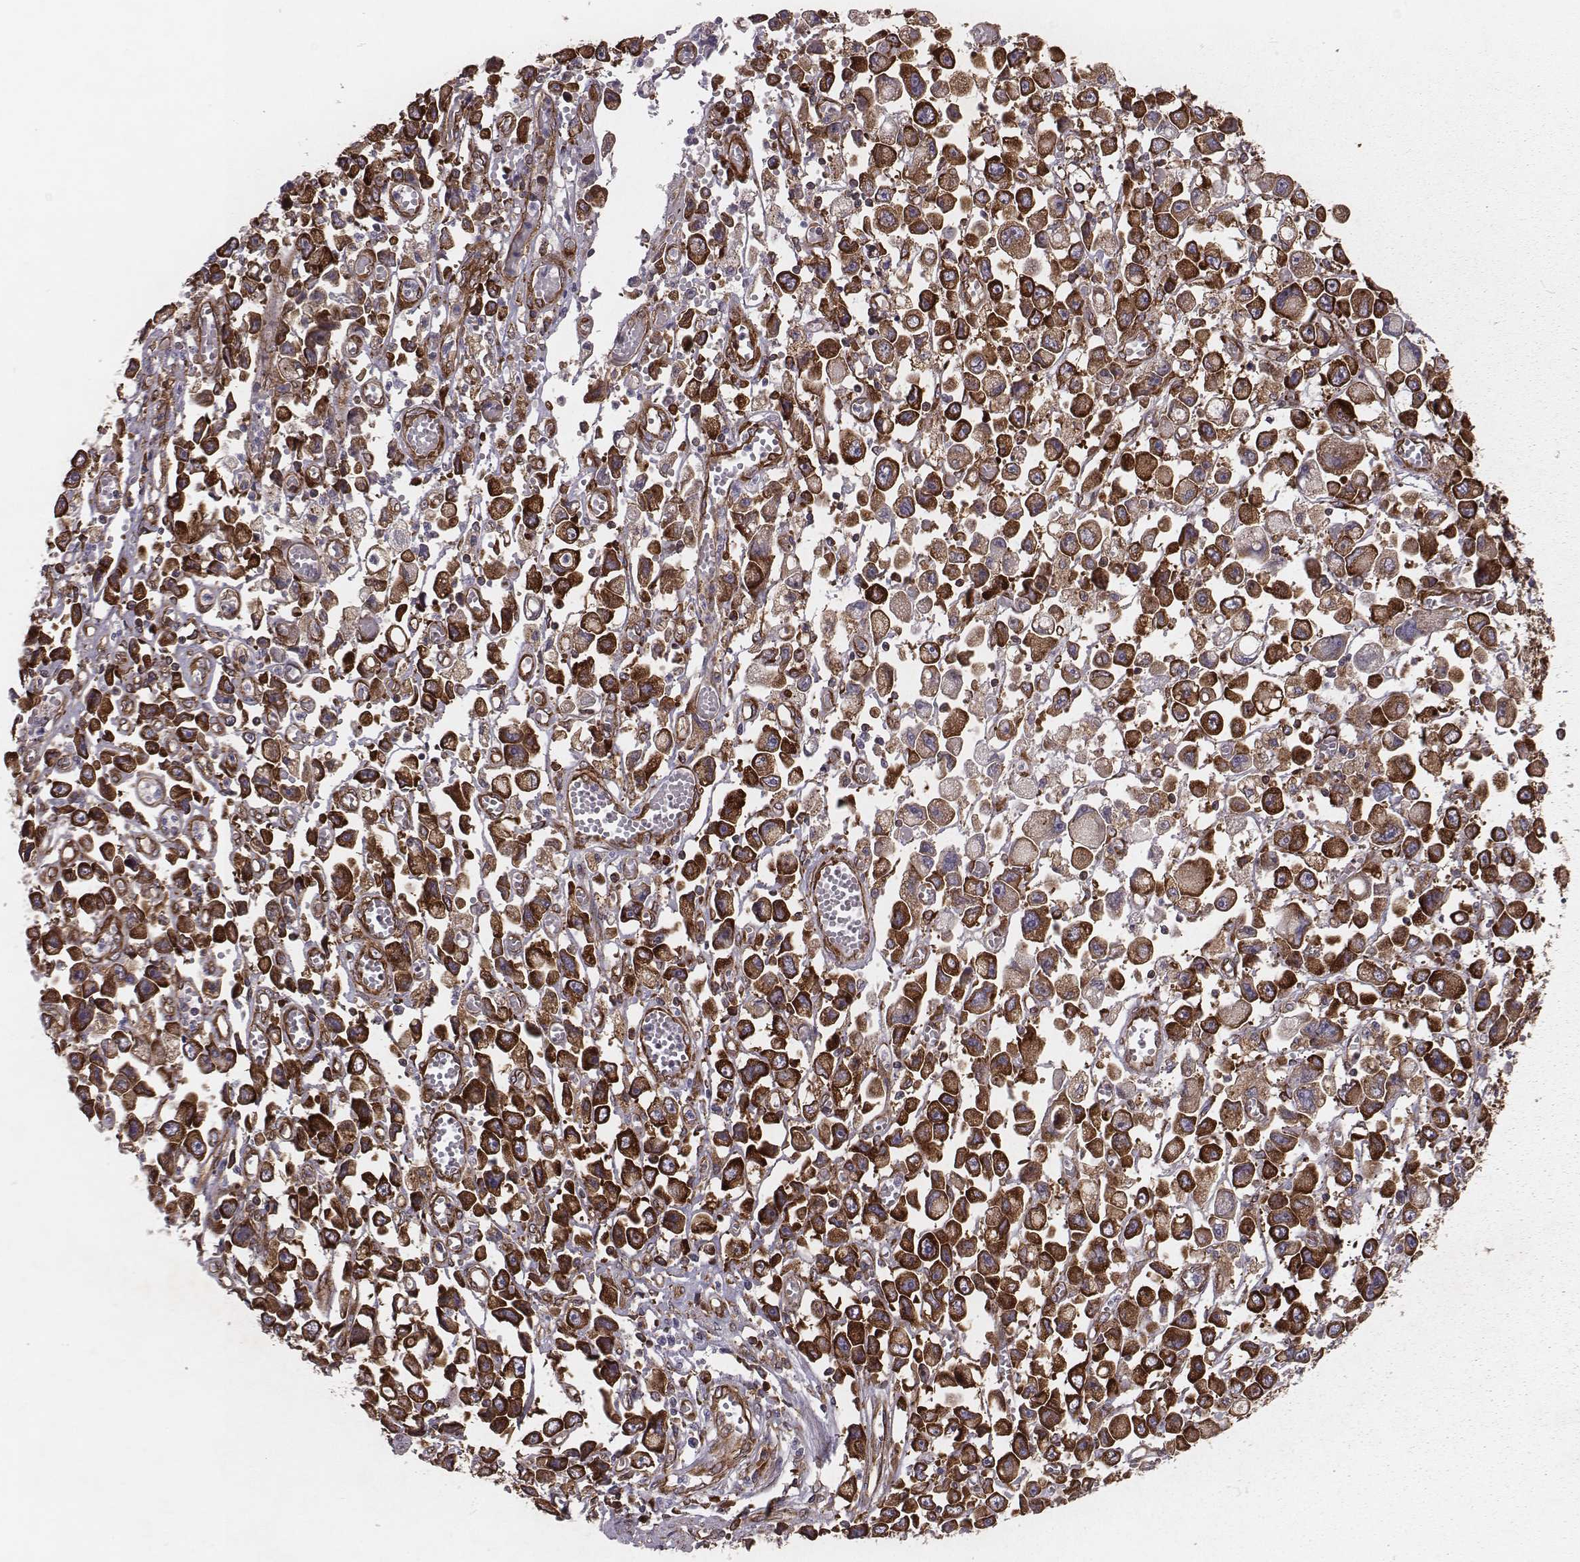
{"staining": {"intensity": "strong", "quantity": ">75%", "location": "cytoplasmic/membranous"}, "tissue": "stomach cancer", "cell_type": "Tumor cells", "image_type": "cancer", "snomed": [{"axis": "morphology", "description": "Adenocarcinoma, NOS"}, {"axis": "topography", "description": "Stomach, upper"}], "caption": "Immunohistochemical staining of stomach cancer reveals high levels of strong cytoplasmic/membranous staining in approximately >75% of tumor cells.", "gene": "TXLNA", "patient": {"sex": "male", "age": 70}}